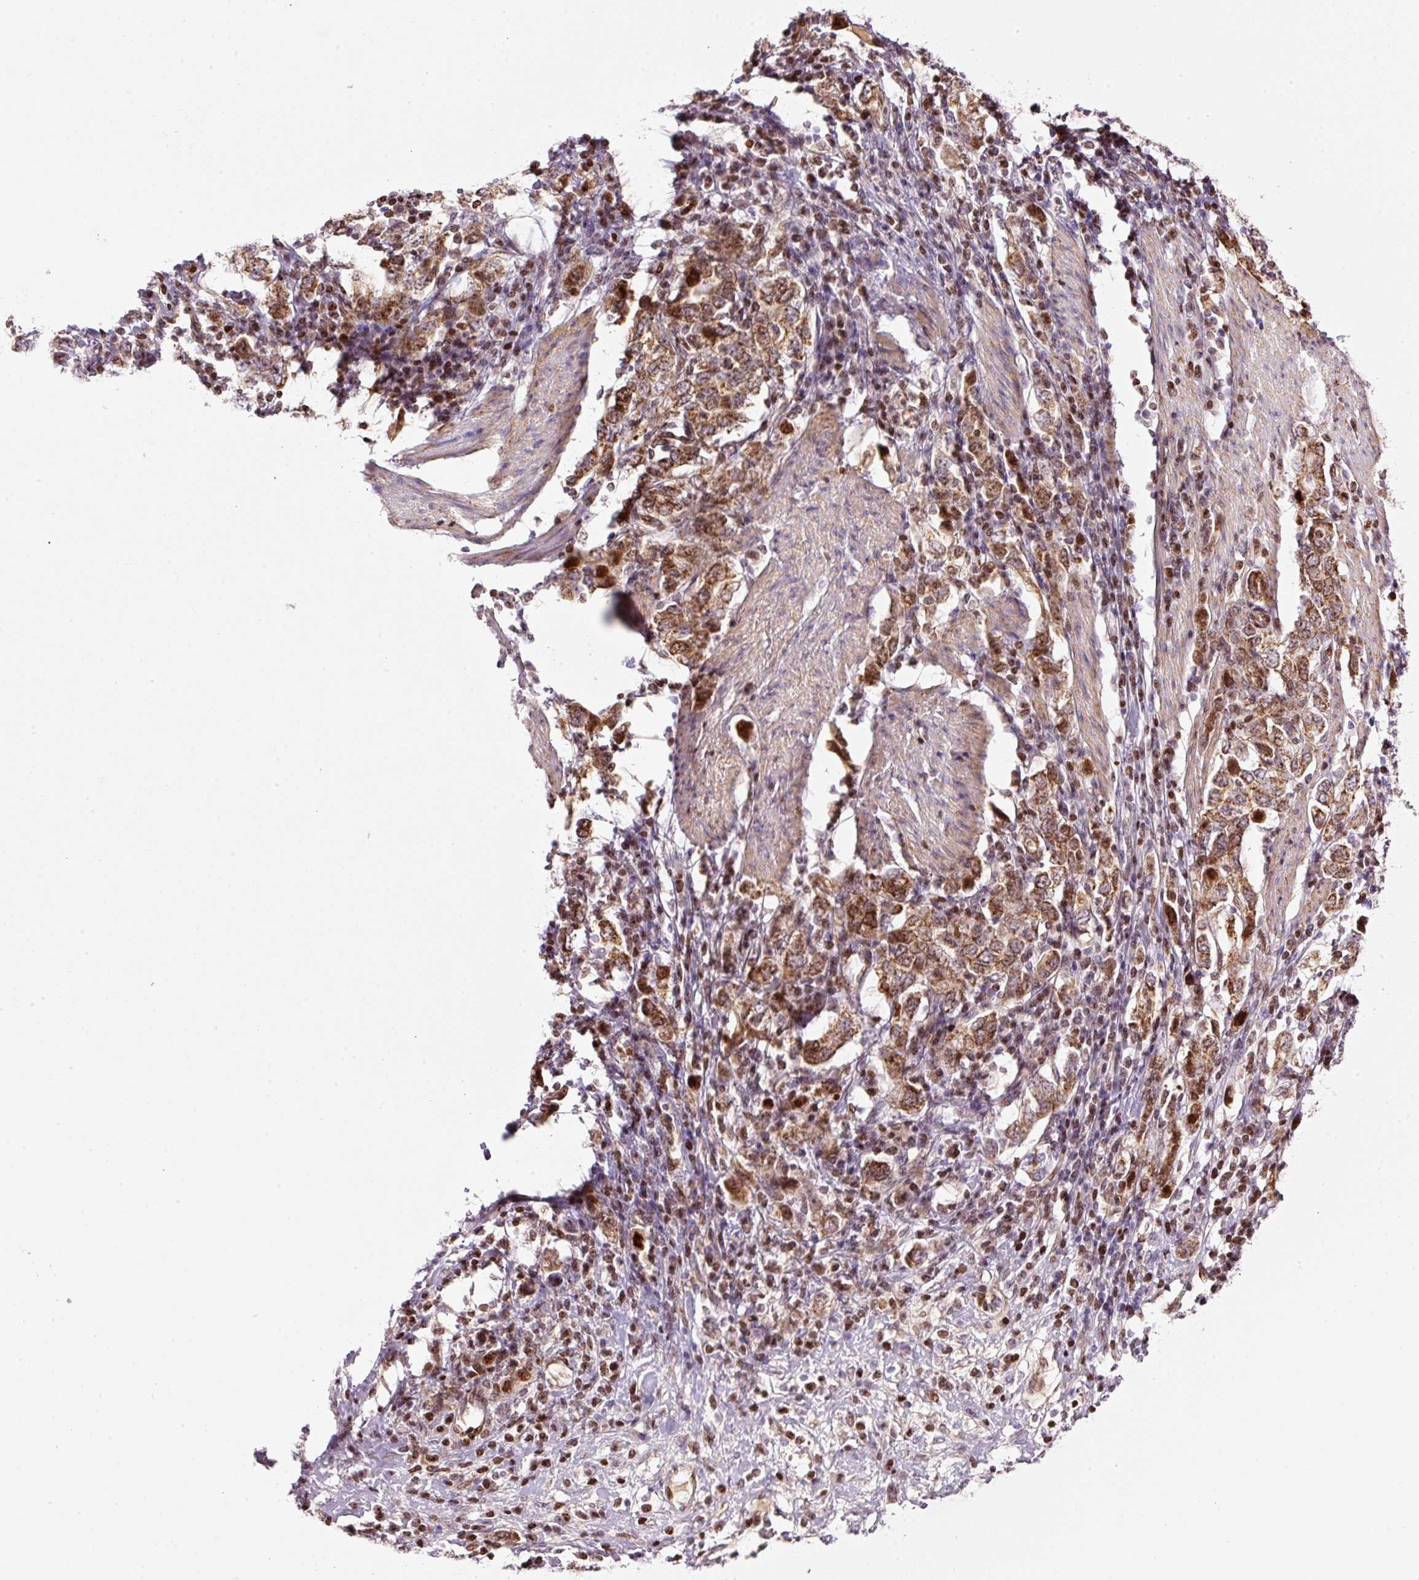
{"staining": {"intensity": "moderate", "quantity": ">75%", "location": "cytoplasmic/membranous,nuclear"}, "tissue": "stomach cancer", "cell_type": "Tumor cells", "image_type": "cancer", "snomed": [{"axis": "morphology", "description": "Adenocarcinoma, NOS"}, {"axis": "topography", "description": "Stomach, upper"}, {"axis": "topography", "description": "Stomach"}], "caption": "Moderate cytoplasmic/membranous and nuclear staining for a protein is identified in about >75% of tumor cells of stomach cancer (adenocarcinoma) using IHC.", "gene": "TMEM8B", "patient": {"sex": "male", "age": 62}}